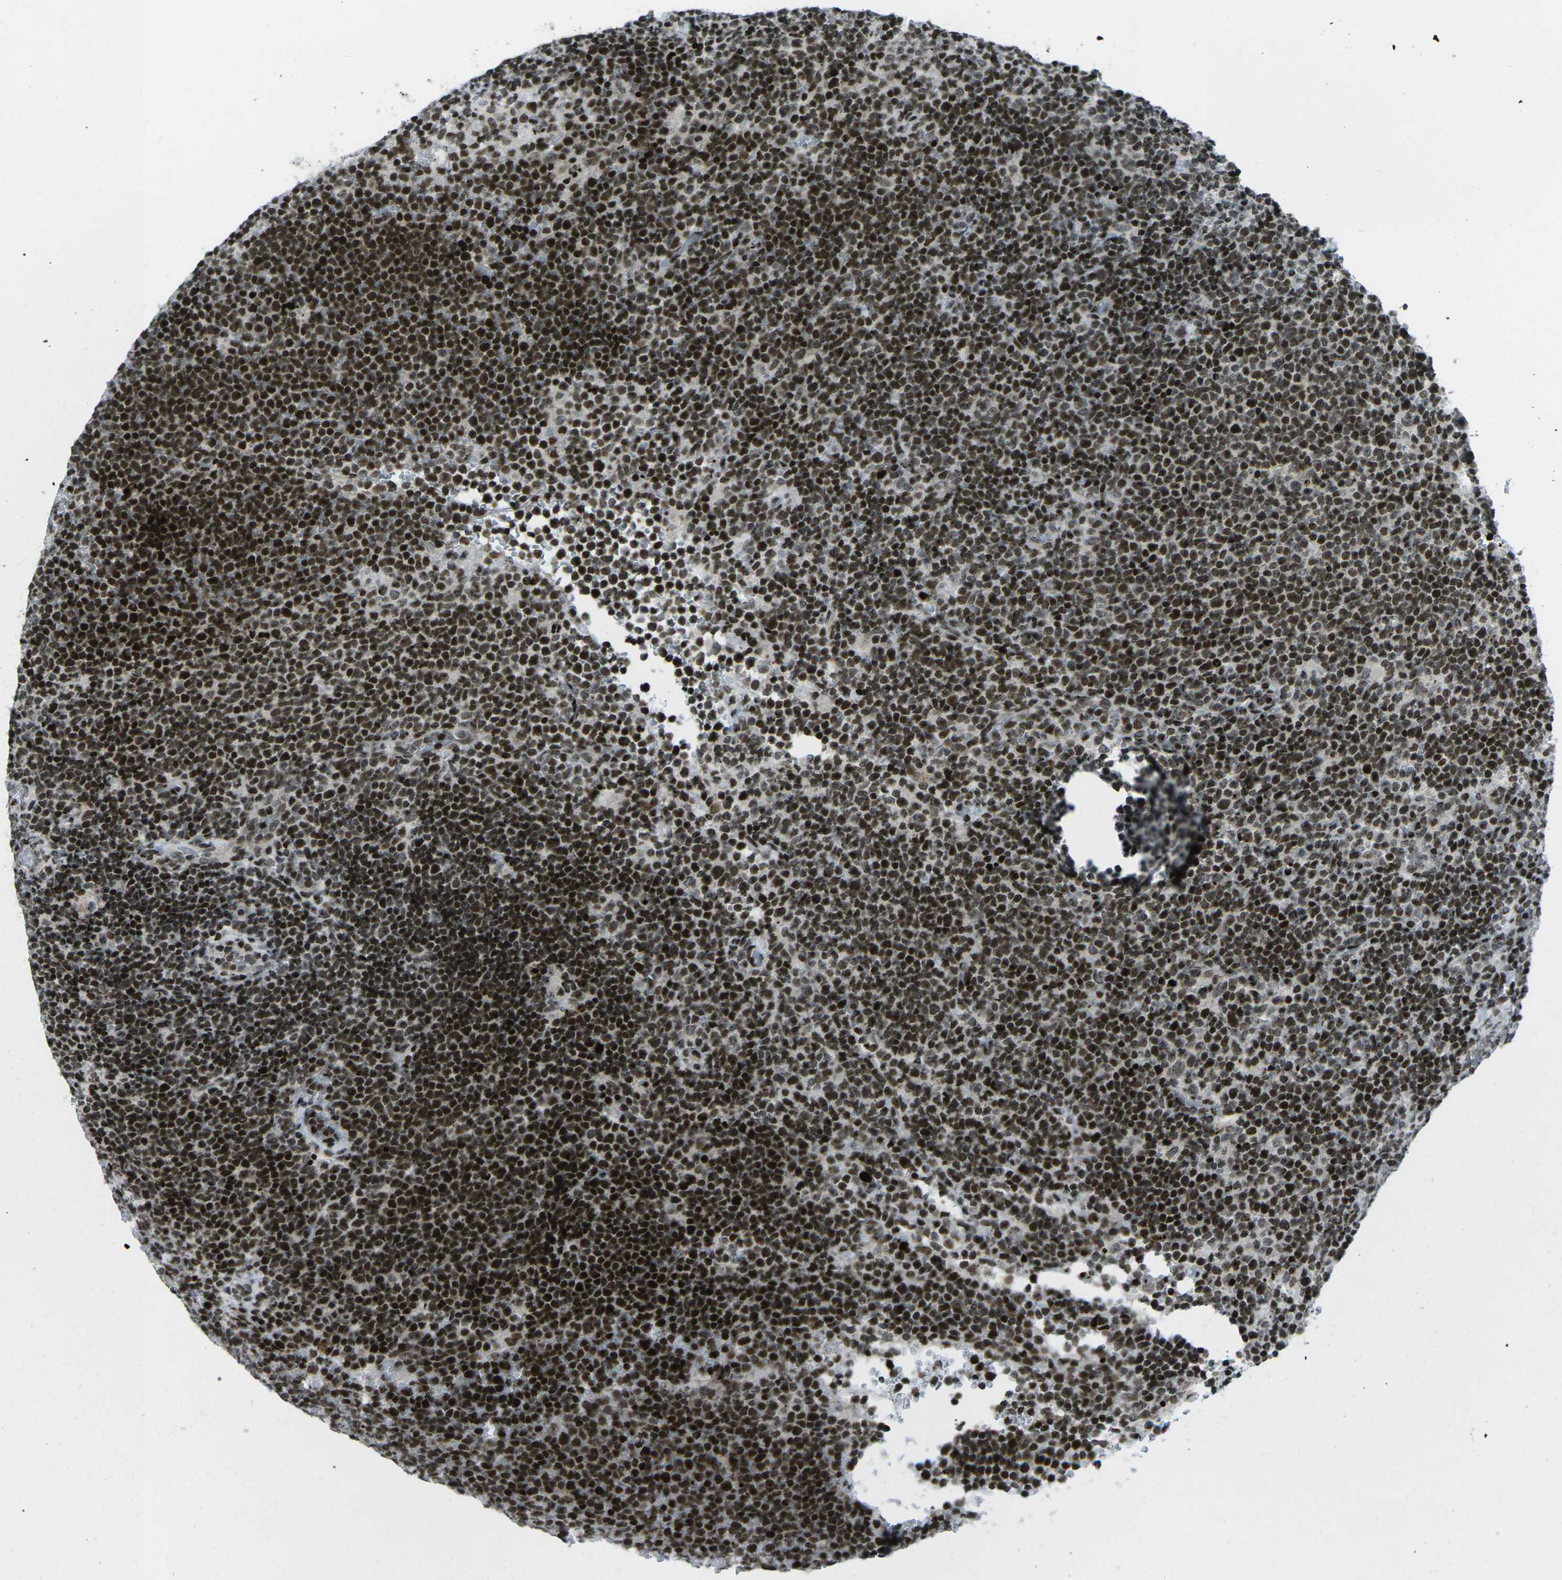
{"staining": {"intensity": "strong", "quantity": ">75%", "location": "nuclear"}, "tissue": "lymphoma", "cell_type": "Tumor cells", "image_type": "cancer", "snomed": [{"axis": "morphology", "description": "Malignant lymphoma, non-Hodgkin's type, High grade"}, {"axis": "topography", "description": "Lymph node"}], "caption": "Malignant lymphoma, non-Hodgkin's type (high-grade) was stained to show a protein in brown. There is high levels of strong nuclear staining in approximately >75% of tumor cells. The protein is stained brown, and the nuclei are stained in blue (DAB IHC with brightfield microscopy, high magnification).", "gene": "EME1", "patient": {"sex": "male", "age": 61}}